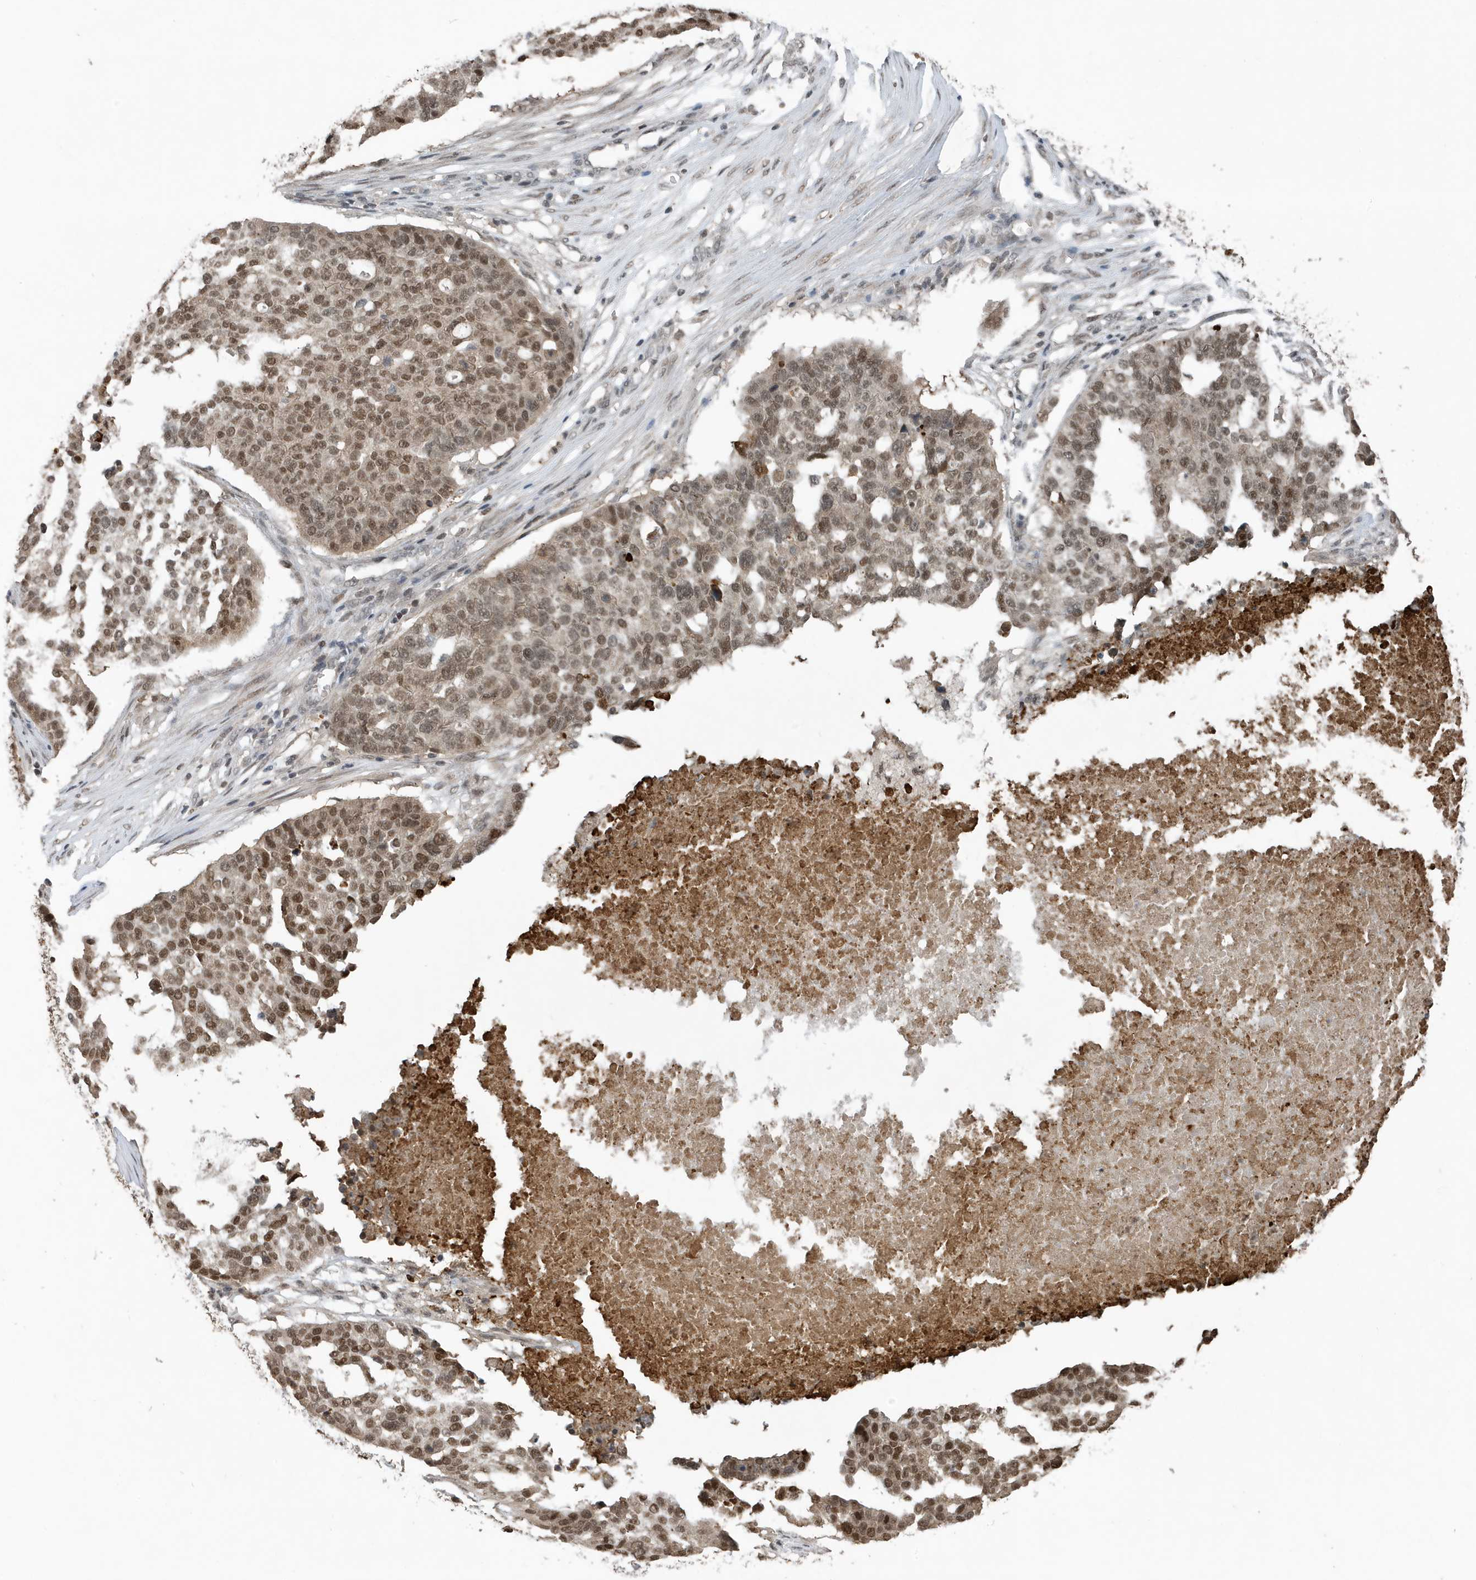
{"staining": {"intensity": "moderate", "quantity": ">75%", "location": "nuclear"}, "tissue": "ovarian cancer", "cell_type": "Tumor cells", "image_type": "cancer", "snomed": [{"axis": "morphology", "description": "Cystadenocarcinoma, serous, NOS"}, {"axis": "topography", "description": "Ovary"}], "caption": "Human ovarian cancer stained with a brown dye displays moderate nuclear positive staining in approximately >75% of tumor cells.", "gene": "HSPA1A", "patient": {"sex": "female", "age": 59}}